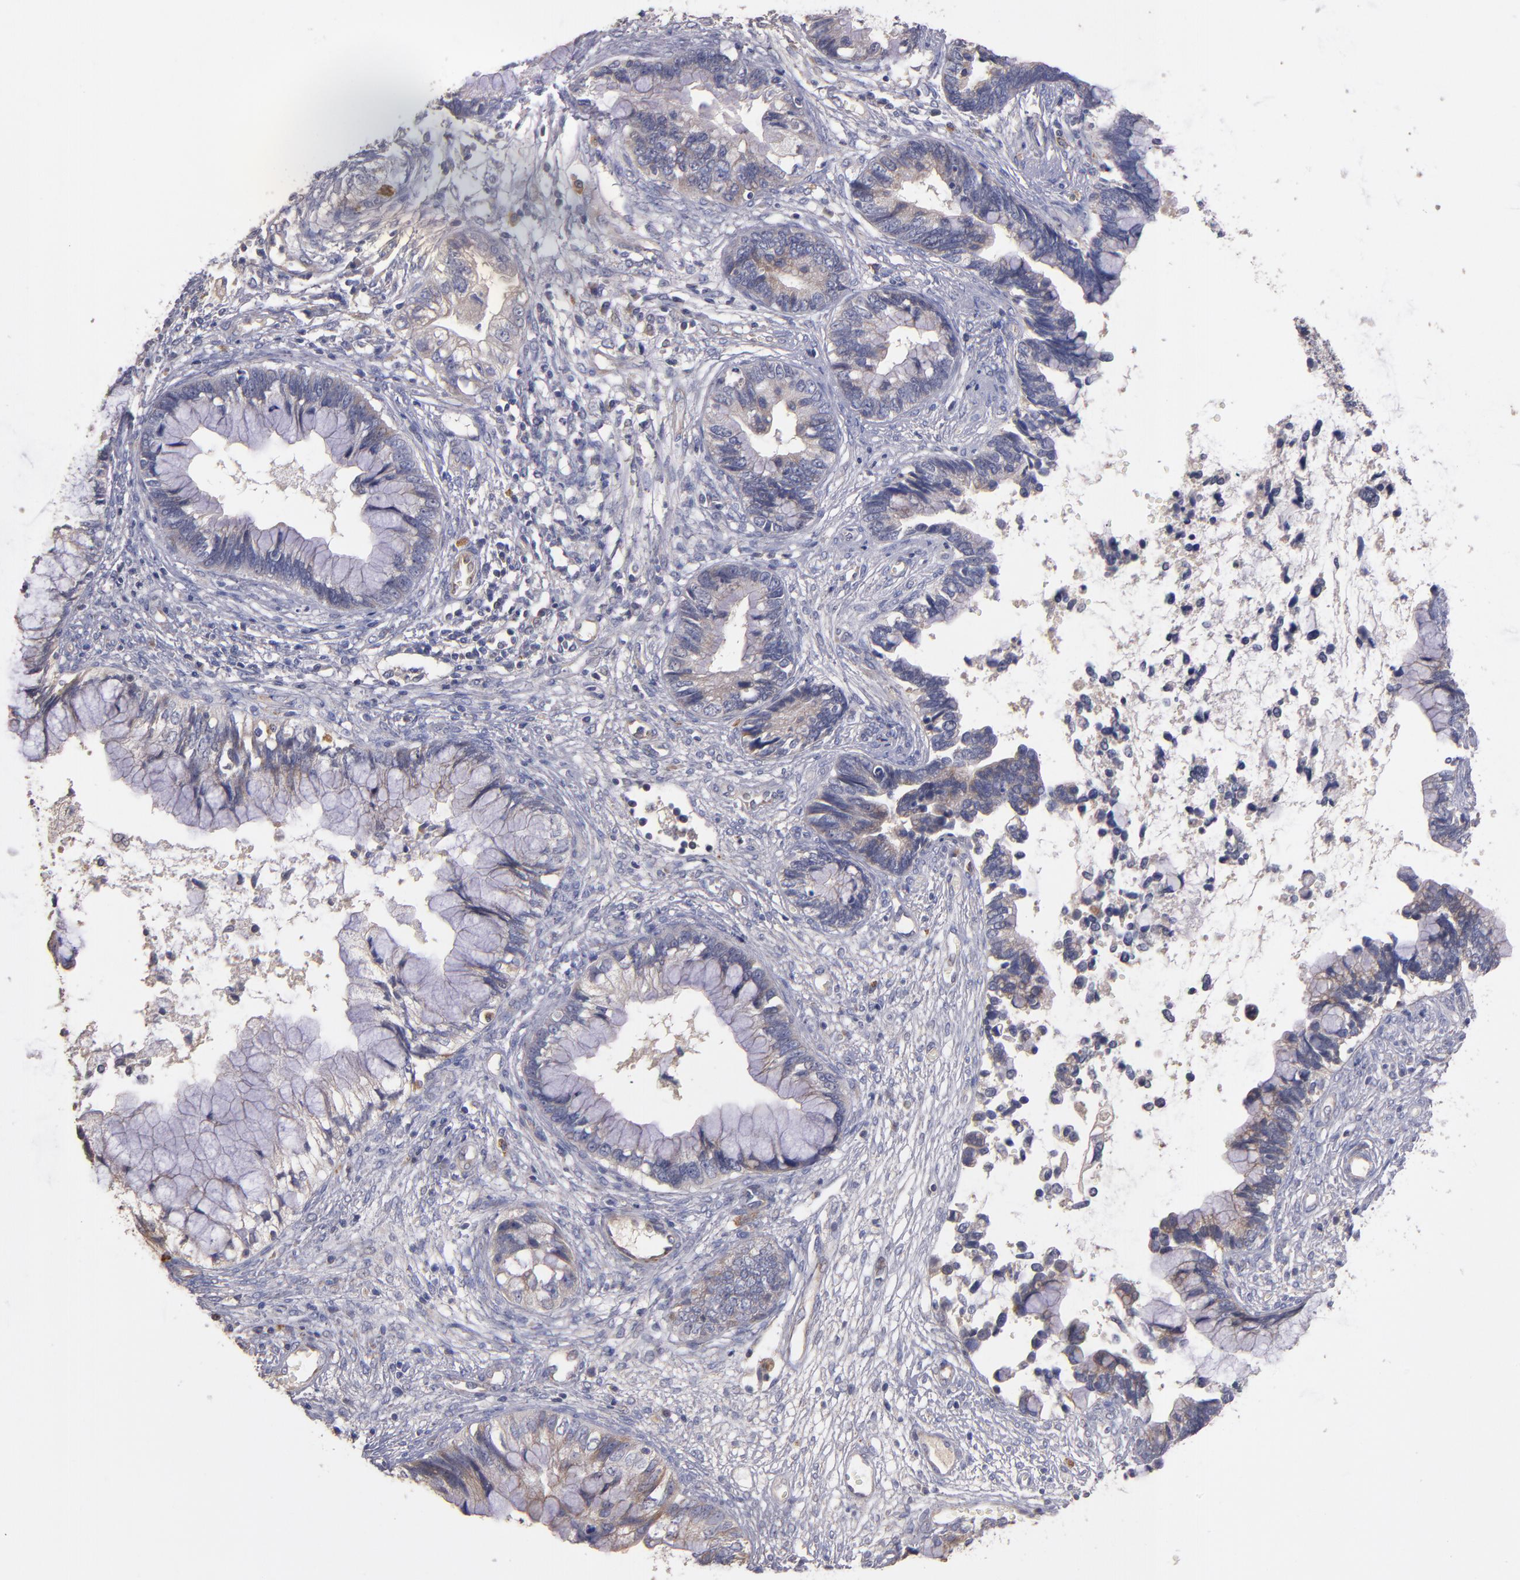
{"staining": {"intensity": "weak", "quantity": "25%-75%", "location": "cytoplasmic/membranous"}, "tissue": "cervical cancer", "cell_type": "Tumor cells", "image_type": "cancer", "snomed": [{"axis": "morphology", "description": "Adenocarcinoma, NOS"}, {"axis": "topography", "description": "Cervix"}], "caption": "IHC of cervical cancer reveals low levels of weak cytoplasmic/membranous positivity in approximately 25%-75% of tumor cells. The staining was performed using DAB to visualize the protein expression in brown, while the nuclei were stained in blue with hematoxylin (Magnification: 20x).", "gene": "MAGEE1", "patient": {"sex": "female", "age": 44}}